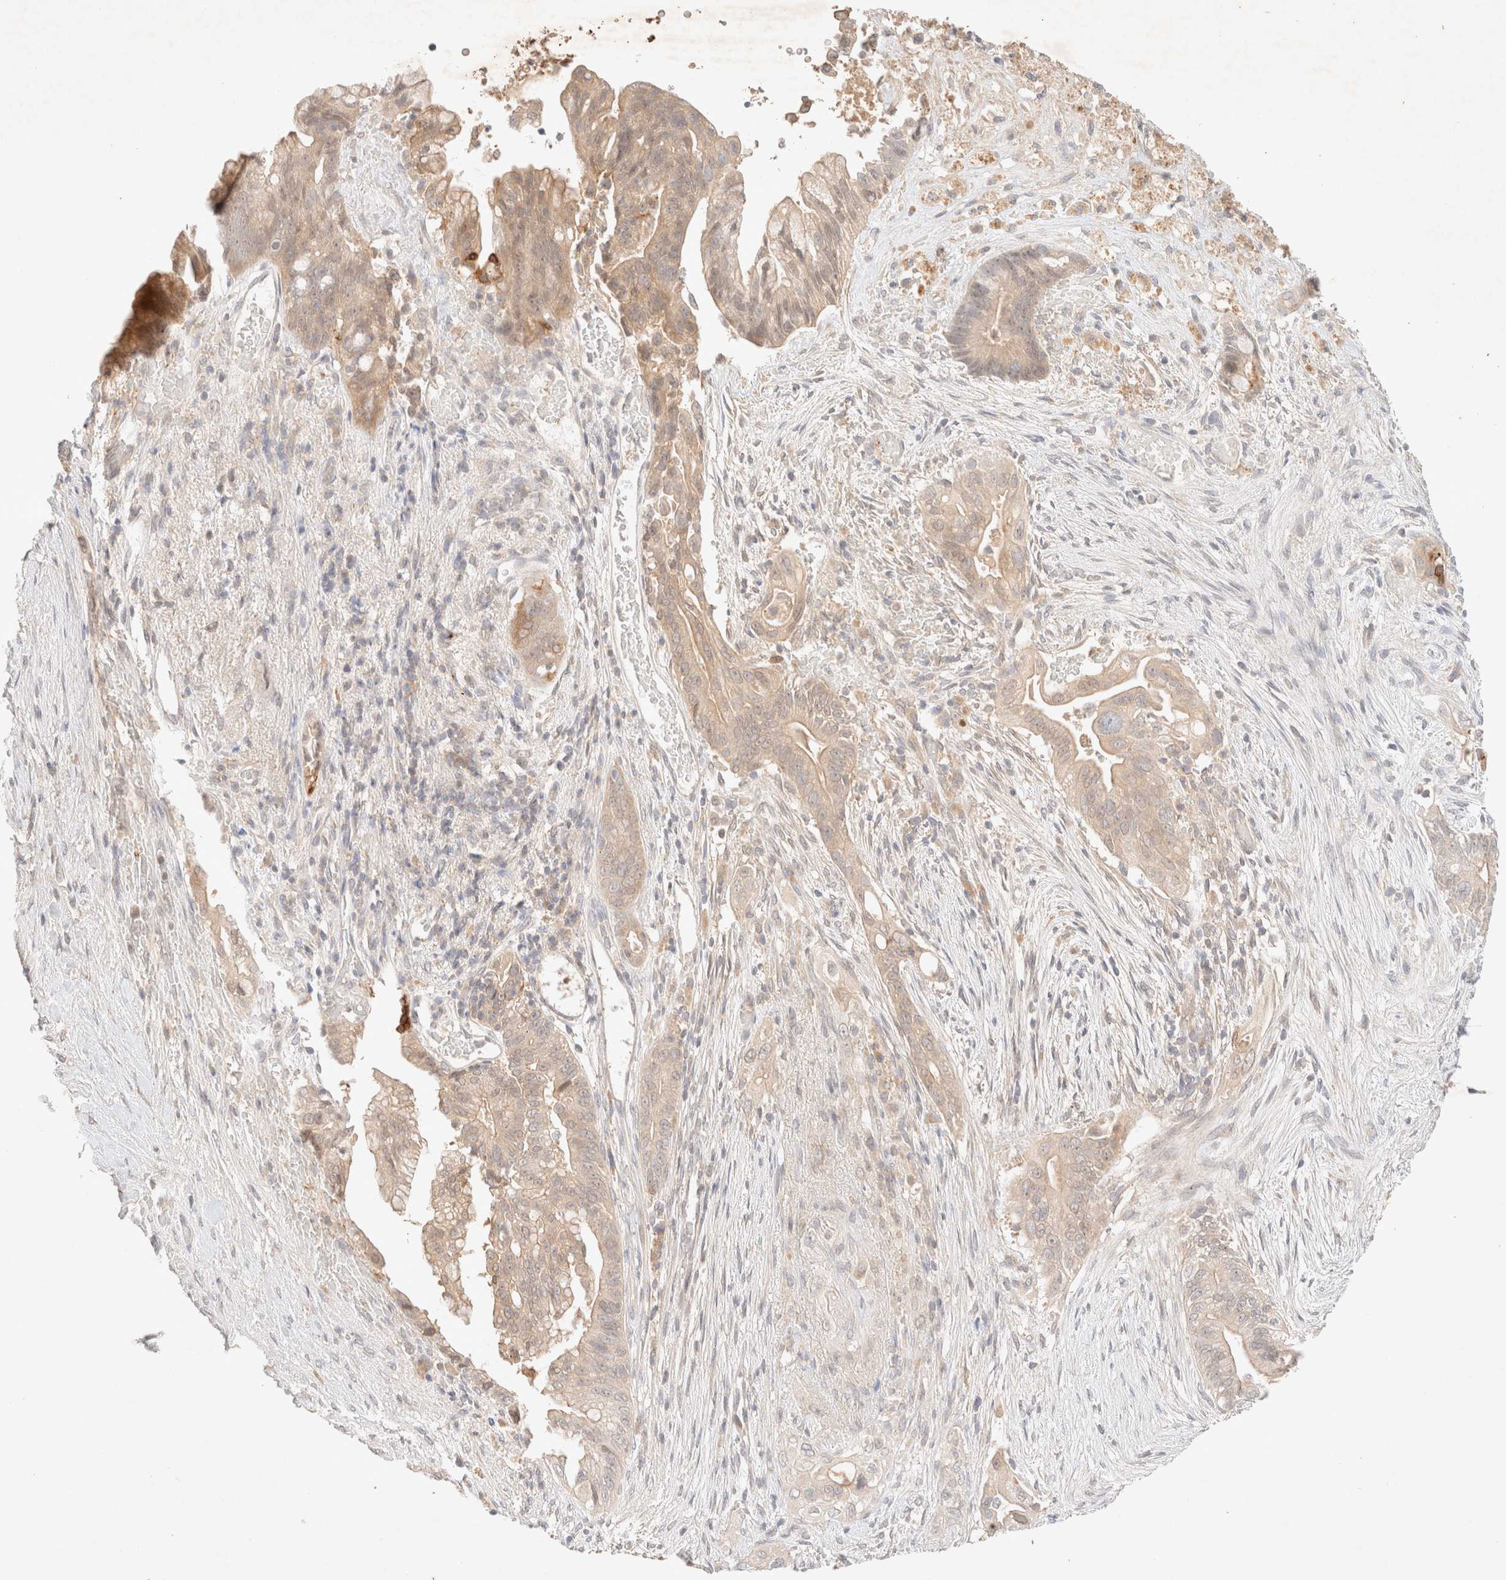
{"staining": {"intensity": "weak", "quantity": ">75%", "location": "cytoplasmic/membranous"}, "tissue": "pancreatic cancer", "cell_type": "Tumor cells", "image_type": "cancer", "snomed": [{"axis": "morphology", "description": "Adenocarcinoma, NOS"}, {"axis": "topography", "description": "Pancreas"}], "caption": "Pancreatic cancer stained with a protein marker demonstrates weak staining in tumor cells.", "gene": "SARM1", "patient": {"sex": "male", "age": 53}}